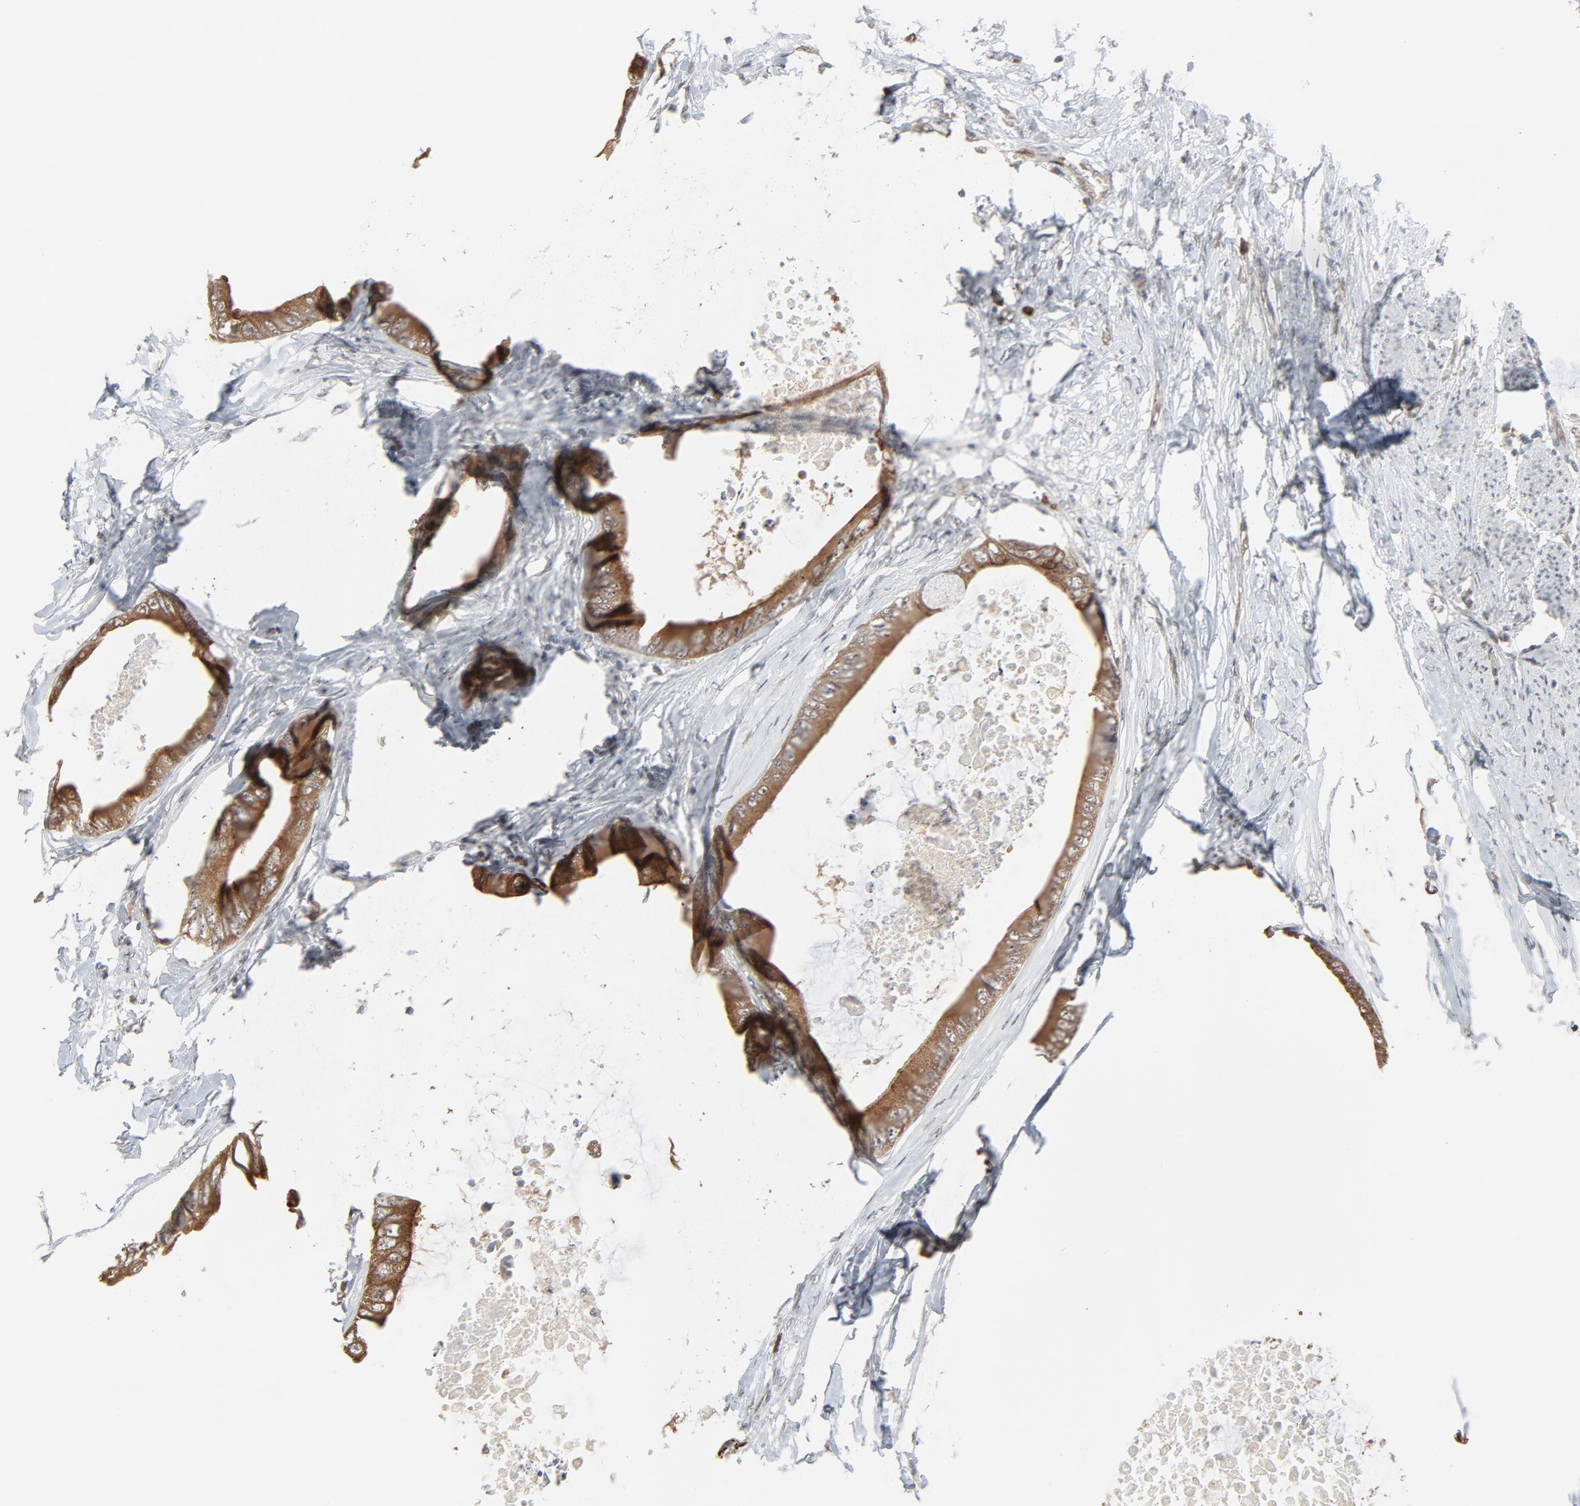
{"staining": {"intensity": "strong", "quantity": ">75%", "location": "cytoplasmic/membranous"}, "tissue": "colorectal cancer", "cell_type": "Tumor cells", "image_type": "cancer", "snomed": [{"axis": "morphology", "description": "Normal tissue, NOS"}, {"axis": "morphology", "description": "Adenocarcinoma, NOS"}, {"axis": "topography", "description": "Rectum"}, {"axis": "topography", "description": "Peripheral nerve tissue"}], "caption": "Colorectal cancer stained with immunohistochemistry (IHC) shows strong cytoplasmic/membranous expression in about >75% of tumor cells.", "gene": "ITPR3", "patient": {"sex": "female", "age": 77}}